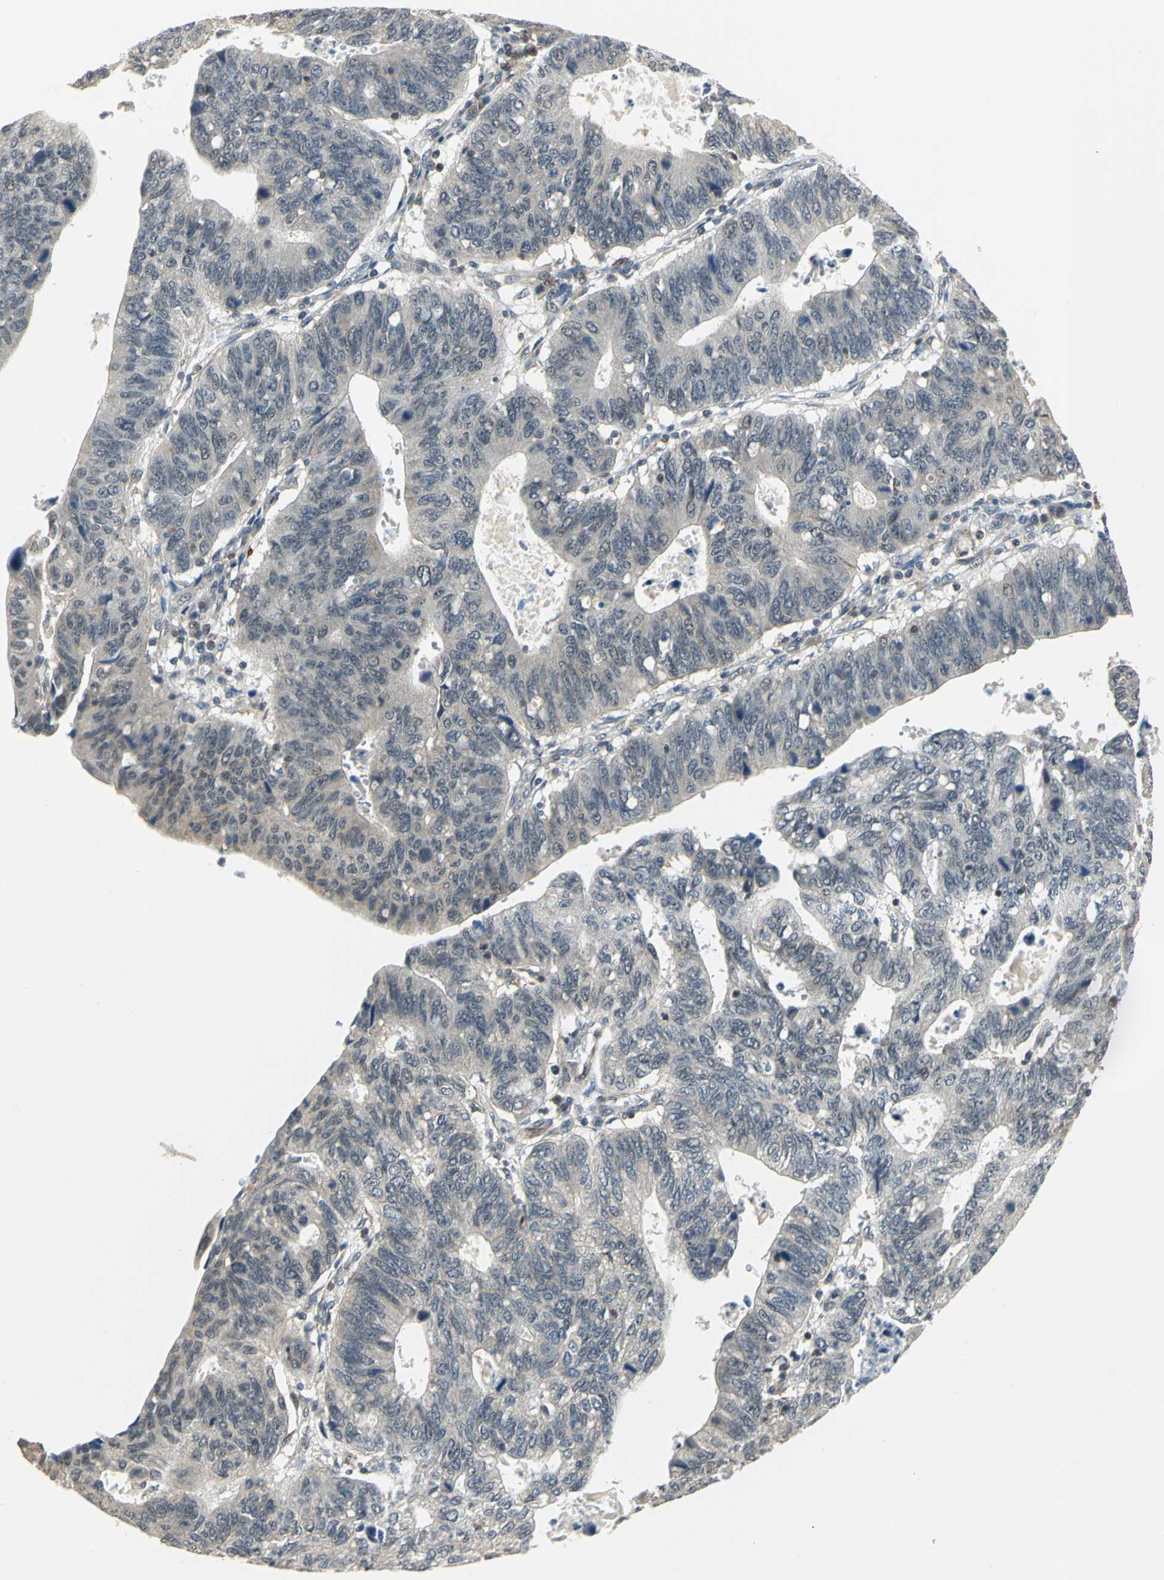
{"staining": {"intensity": "weak", "quantity": "<25%", "location": "cytoplasmic/membranous"}, "tissue": "stomach cancer", "cell_type": "Tumor cells", "image_type": "cancer", "snomed": [{"axis": "morphology", "description": "Adenocarcinoma, NOS"}, {"axis": "topography", "description": "Stomach"}], "caption": "Protein analysis of stomach adenocarcinoma demonstrates no significant expression in tumor cells.", "gene": "PLAGL2", "patient": {"sex": "male", "age": 59}}